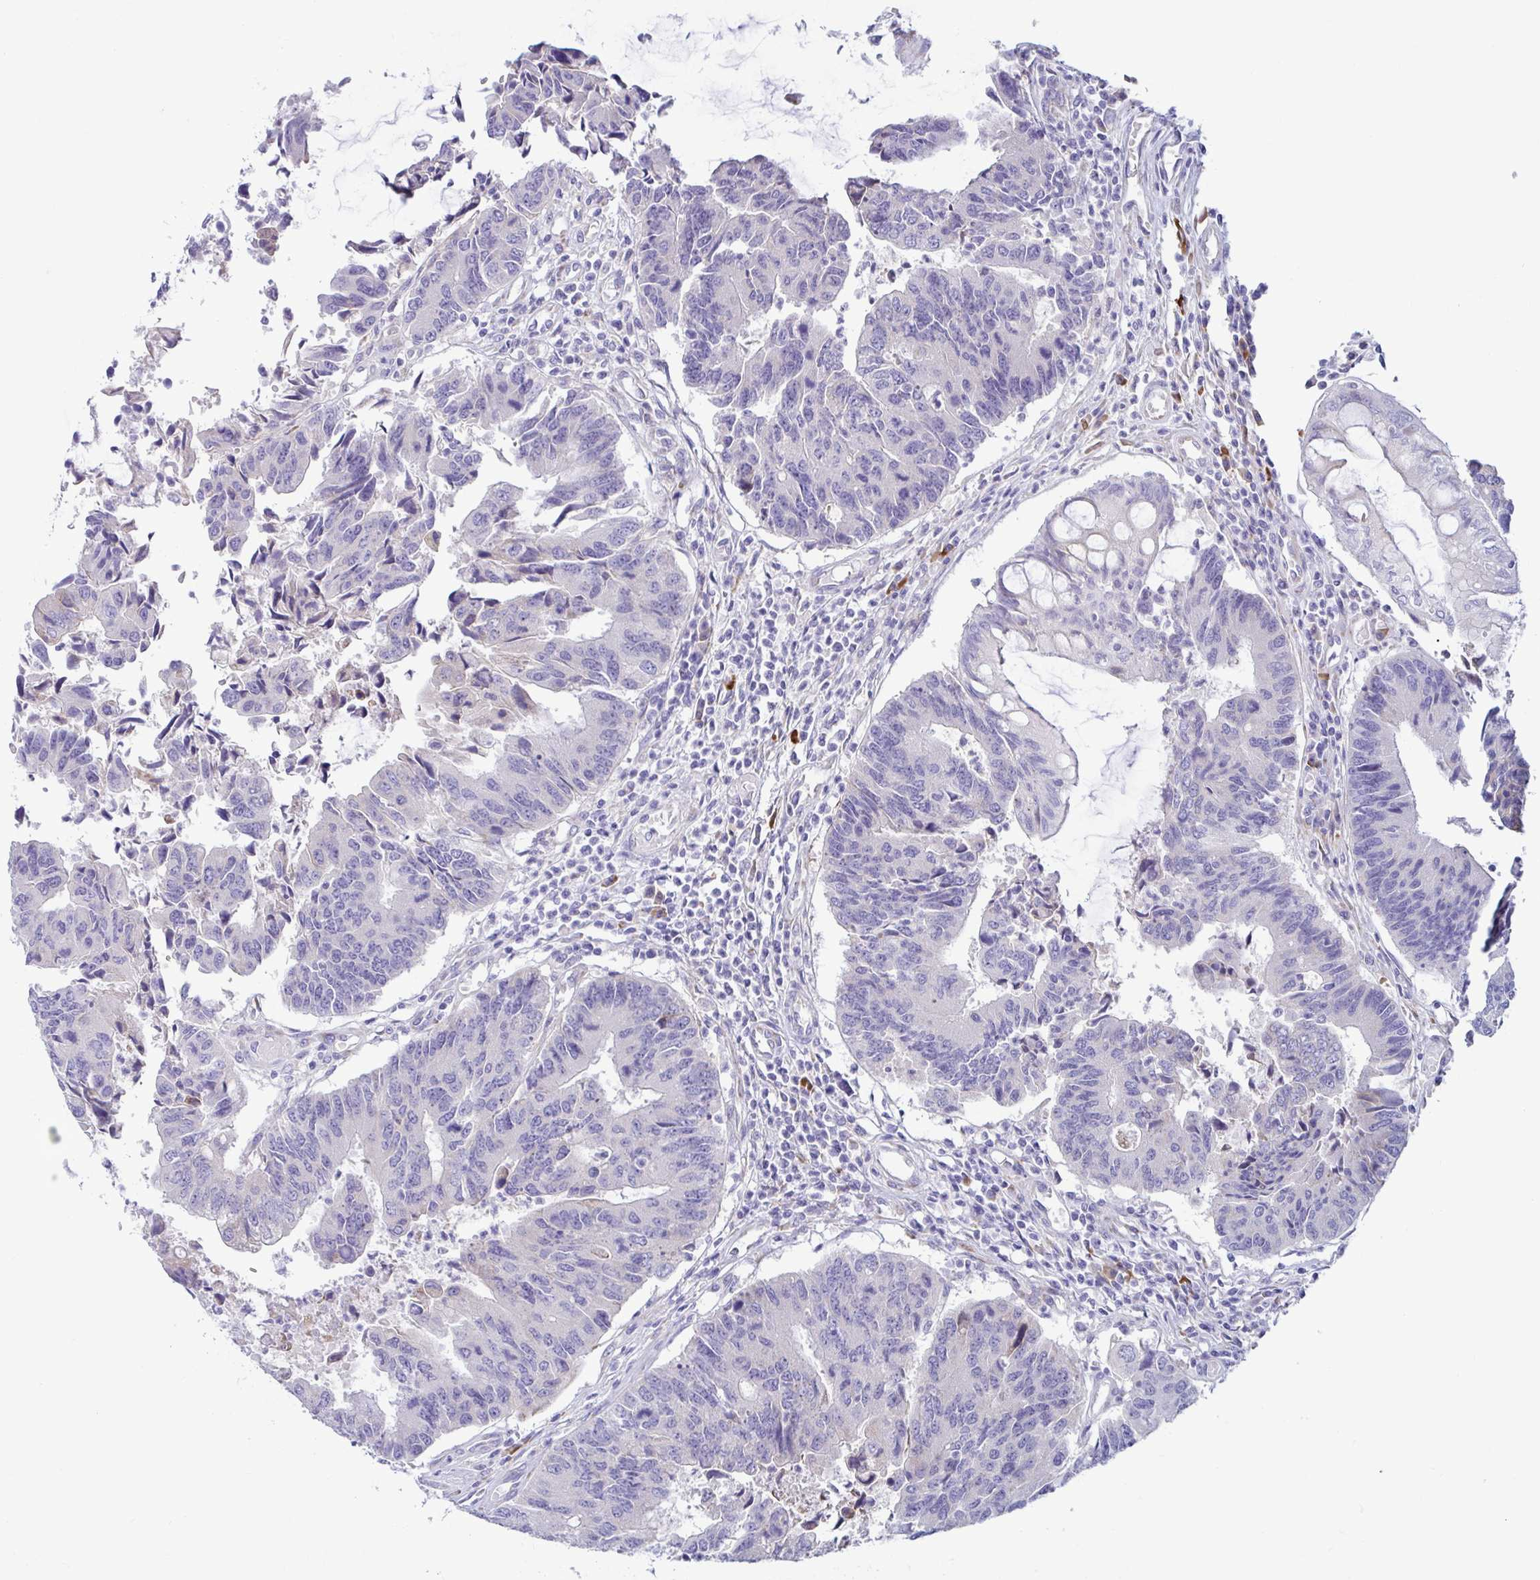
{"staining": {"intensity": "negative", "quantity": "none", "location": "none"}, "tissue": "colorectal cancer", "cell_type": "Tumor cells", "image_type": "cancer", "snomed": [{"axis": "morphology", "description": "Adenocarcinoma, NOS"}, {"axis": "topography", "description": "Colon"}], "caption": "High power microscopy image of an IHC histopathology image of colorectal adenocarcinoma, revealing no significant staining in tumor cells.", "gene": "TFPI2", "patient": {"sex": "female", "age": 67}}